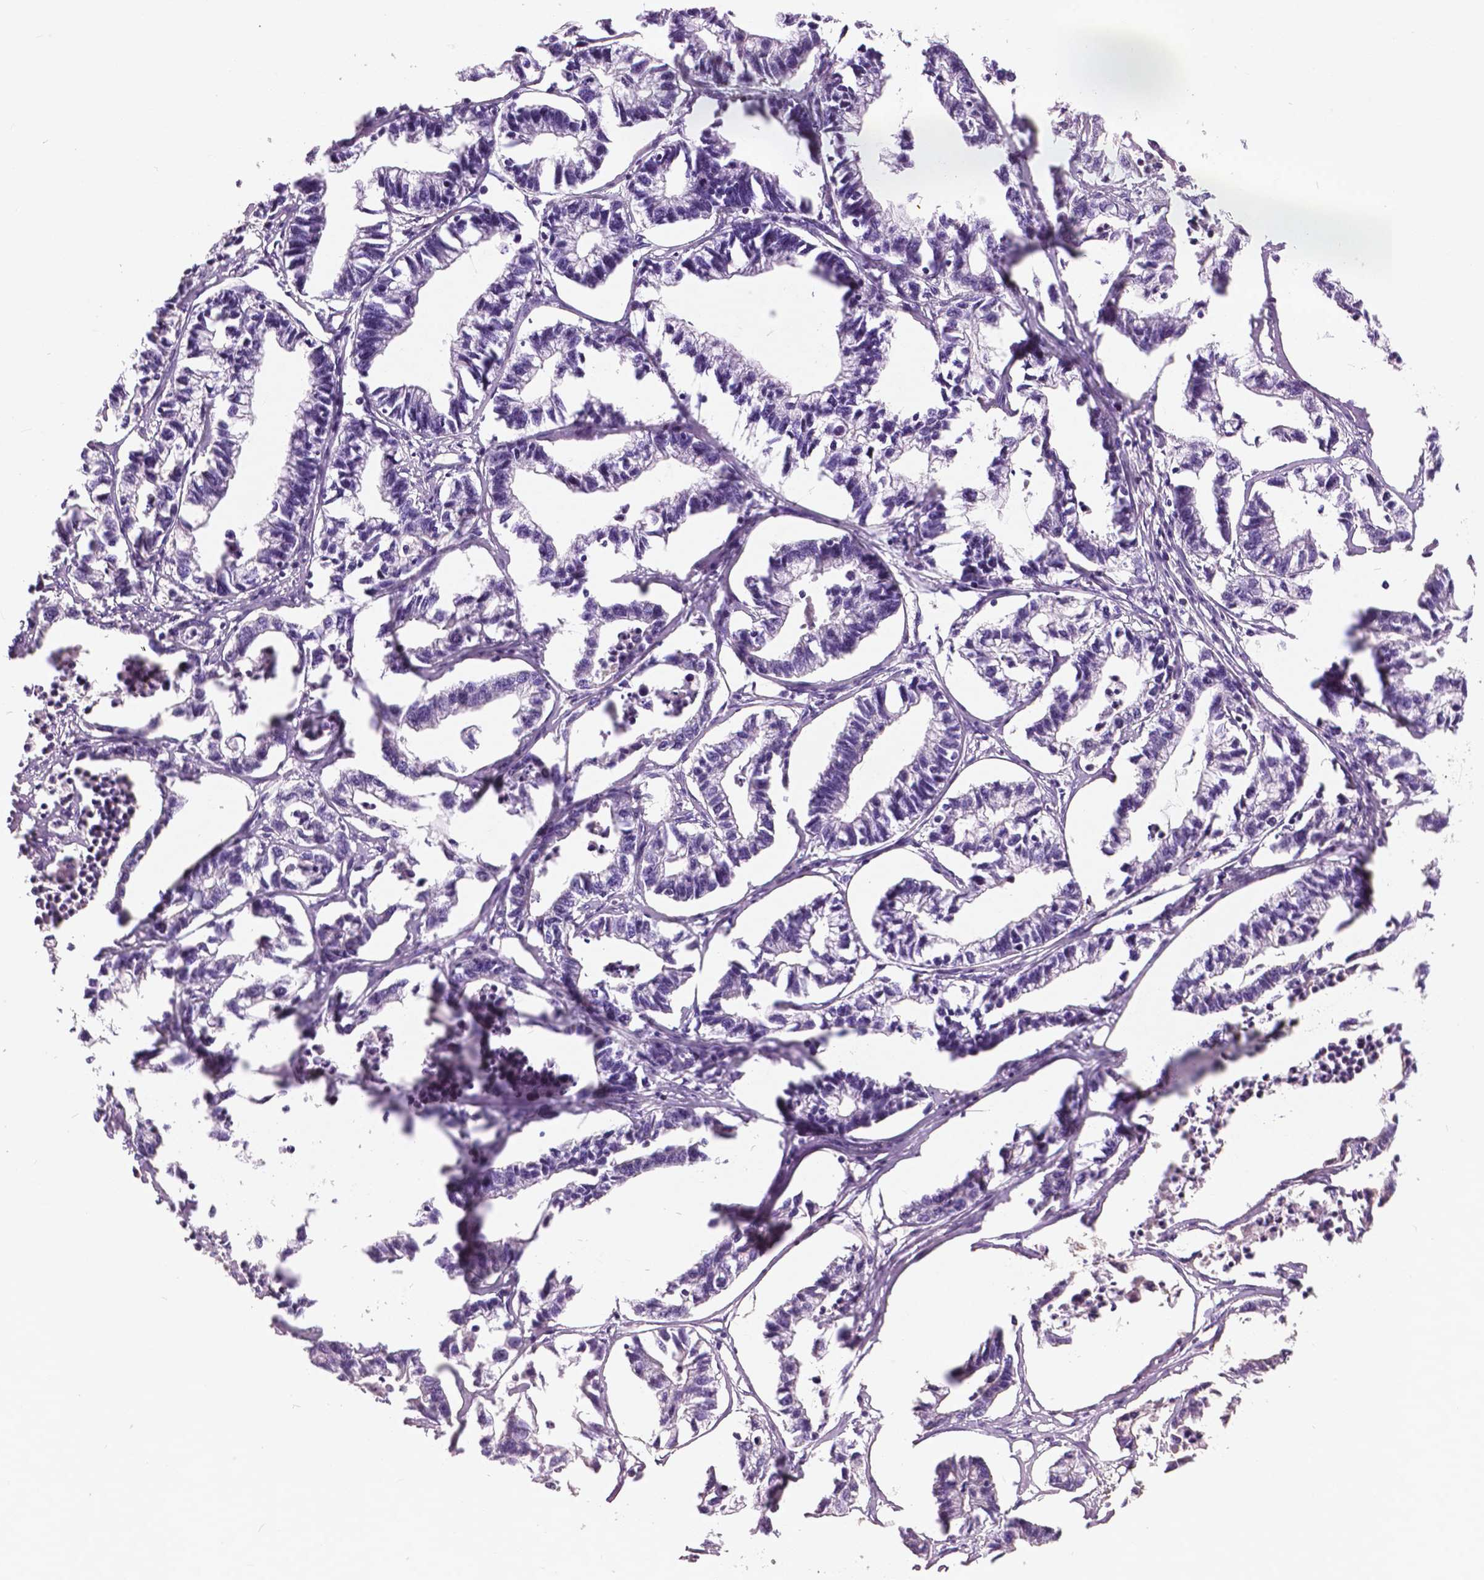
{"staining": {"intensity": "negative", "quantity": "none", "location": "none"}, "tissue": "stomach cancer", "cell_type": "Tumor cells", "image_type": "cancer", "snomed": [{"axis": "morphology", "description": "Adenocarcinoma, NOS"}, {"axis": "topography", "description": "Stomach"}], "caption": "DAB (3,3'-diaminobenzidine) immunohistochemical staining of adenocarcinoma (stomach) displays no significant positivity in tumor cells.", "gene": "TP53TG5", "patient": {"sex": "male", "age": 83}}